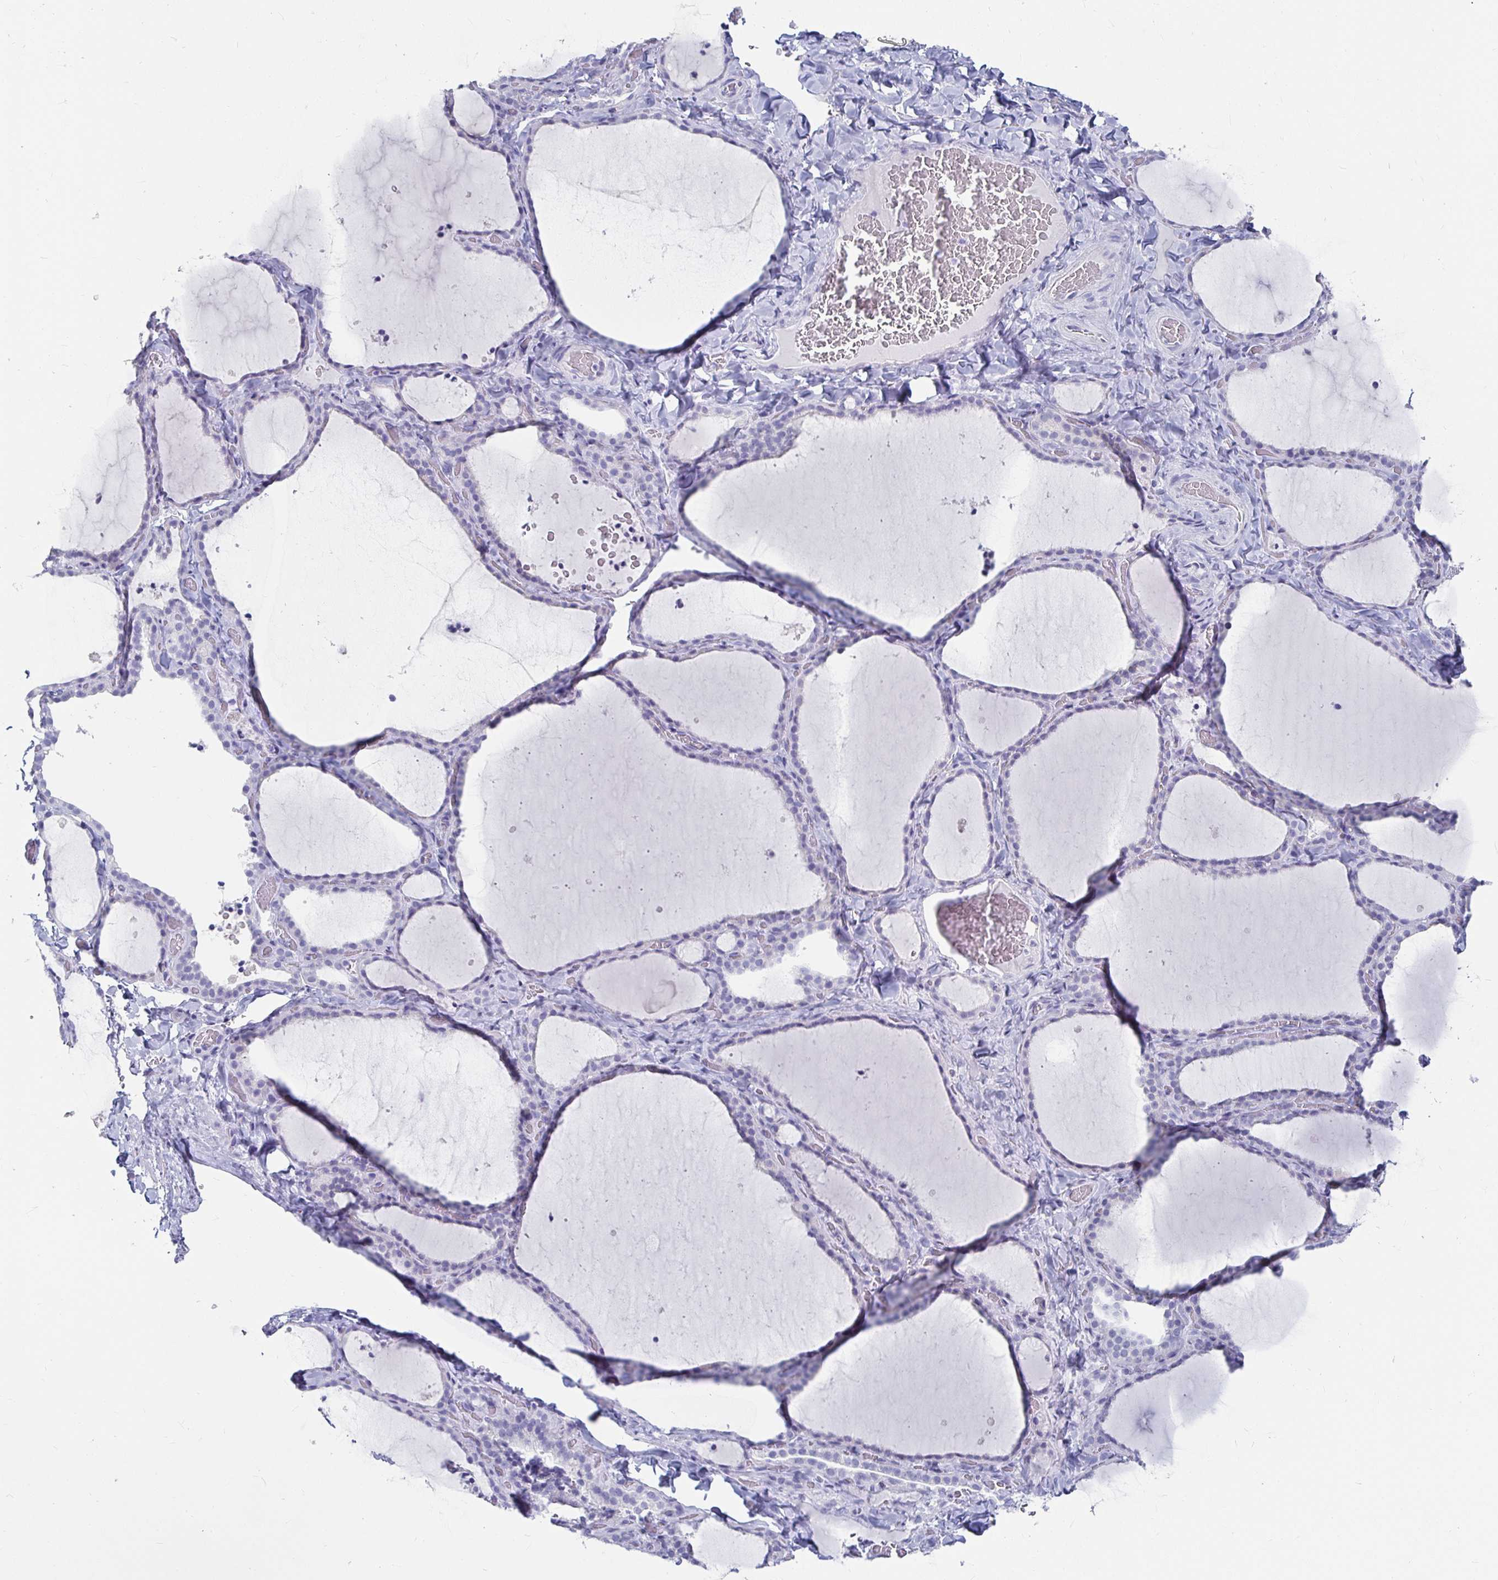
{"staining": {"intensity": "negative", "quantity": "none", "location": "none"}, "tissue": "thyroid gland", "cell_type": "Glandular cells", "image_type": "normal", "snomed": [{"axis": "morphology", "description": "Normal tissue, NOS"}, {"axis": "topography", "description": "Thyroid gland"}], "caption": "A high-resolution photomicrograph shows immunohistochemistry staining of unremarkable thyroid gland, which exhibits no significant expression in glandular cells.", "gene": "CA9", "patient": {"sex": "female", "age": 22}}